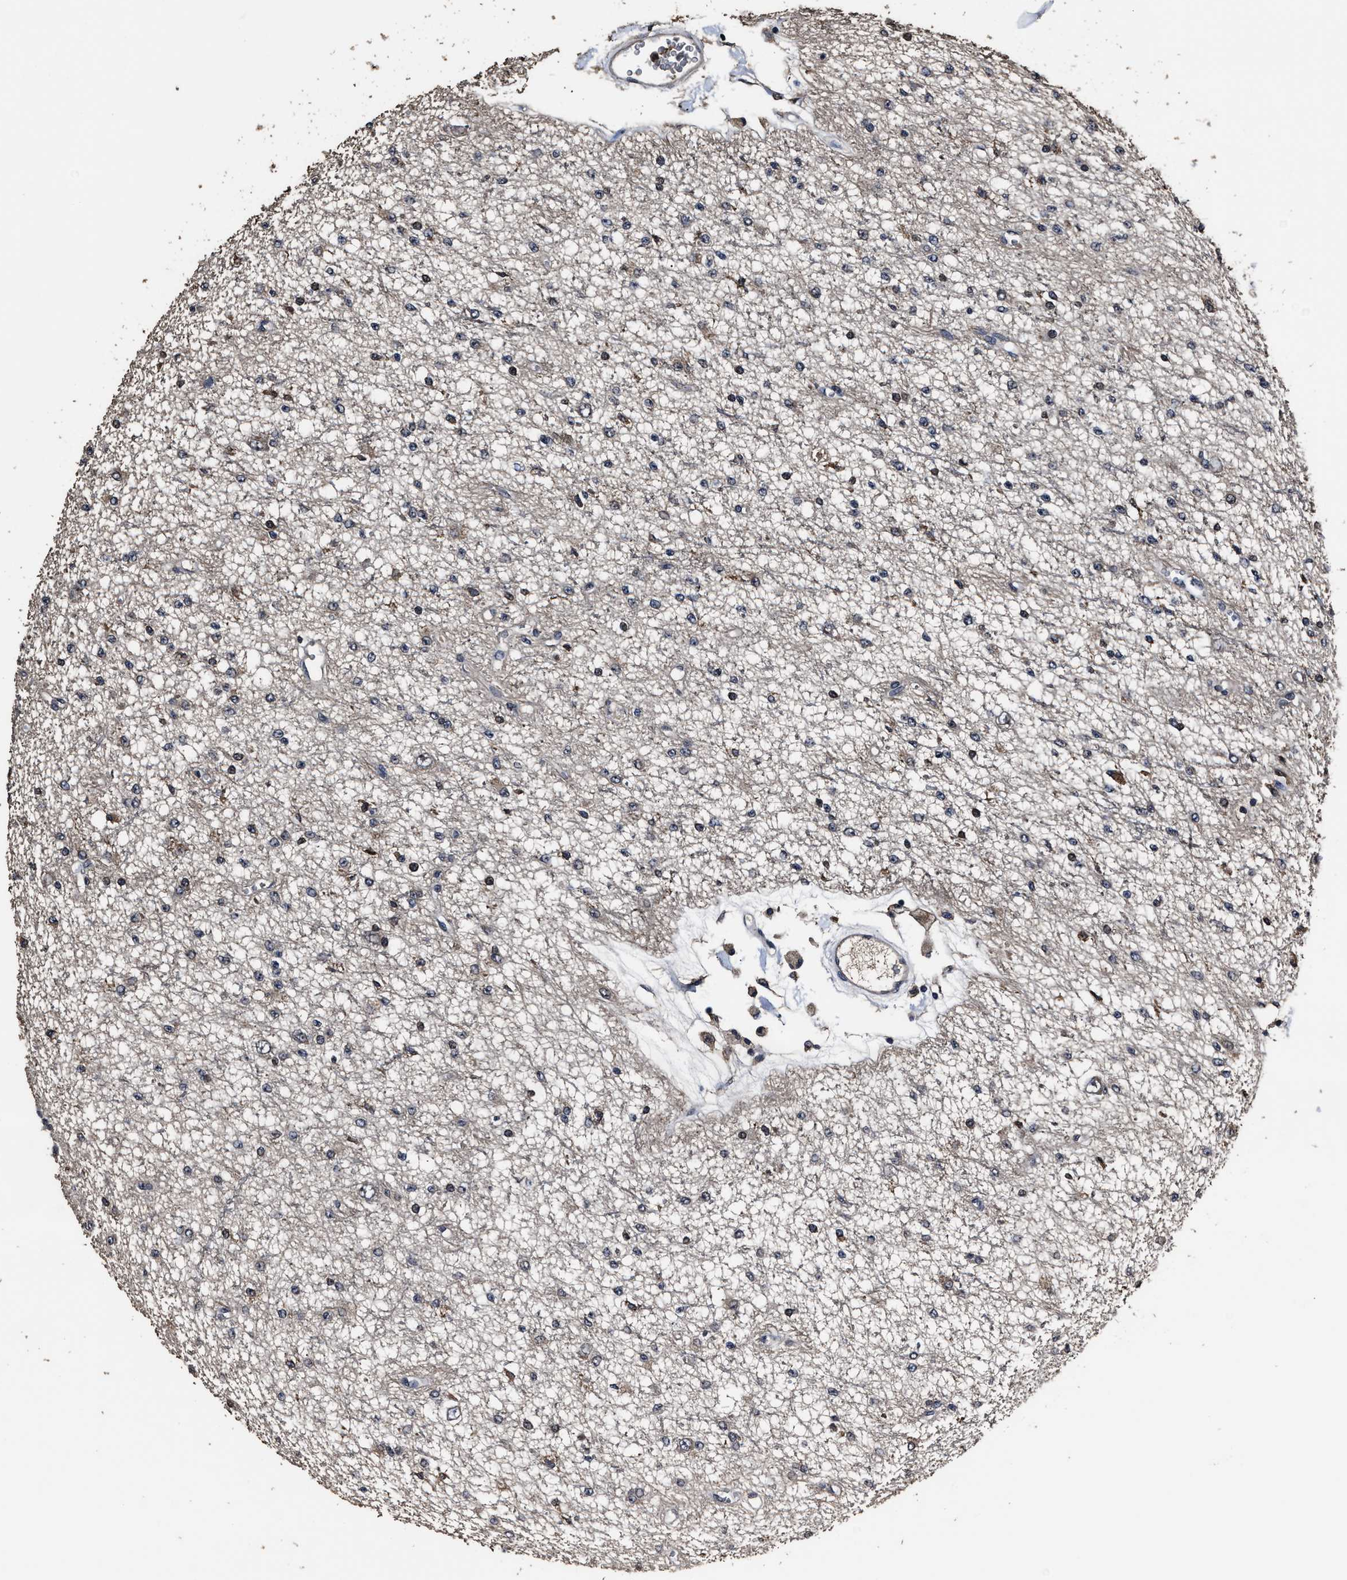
{"staining": {"intensity": "negative", "quantity": "none", "location": "none"}, "tissue": "glioma", "cell_type": "Tumor cells", "image_type": "cancer", "snomed": [{"axis": "morphology", "description": "Glioma, malignant, Low grade"}, {"axis": "topography", "description": "Brain"}], "caption": "High power microscopy photomicrograph of an immunohistochemistry micrograph of low-grade glioma (malignant), revealing no significant expression in tumor cells.", "gene": "RSBN1L", "patient": {"sex": "male", "age": 38}}